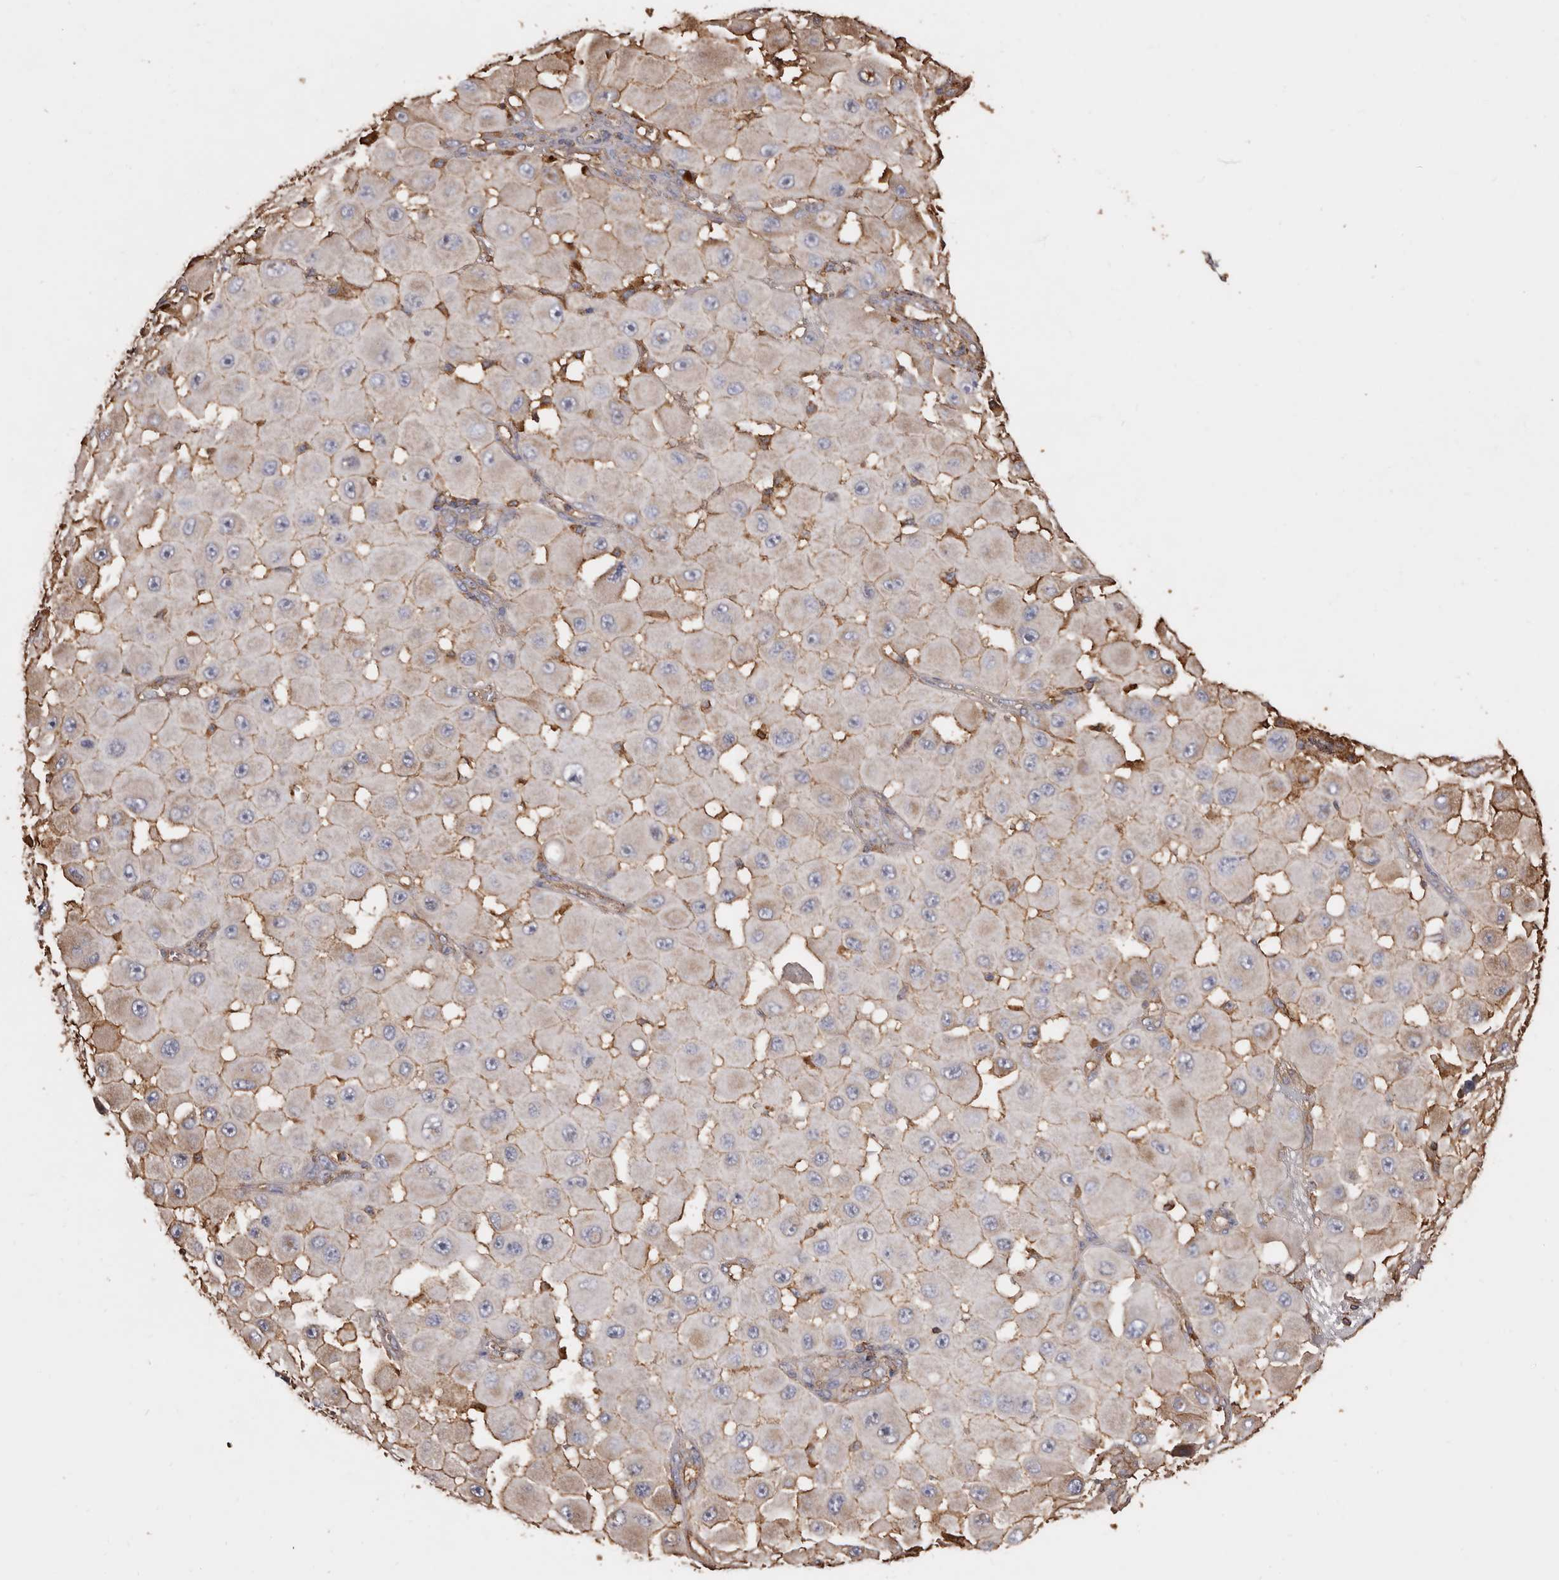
{"staining": {"intensity": "weak", "quantity": ">75%", "location": "cytoplasmic/membranous"}, "tissue": "melanoma", "cell_type": "Tumor cells", "image_type": "cancer", "snomed": [{"axis": "morphology", "description": "Malignant melanoma, NOS"}, {"axis": "topography", "description": "Skin"}], "caption": "Immunohistochemical staining of malignant melanoma demonstrates weak cytoplasmic/membranous protein expression in approximately >75% of tumor cells.", "gene": "COQ8B", "patient": {"sex": "female", "age": 81}}